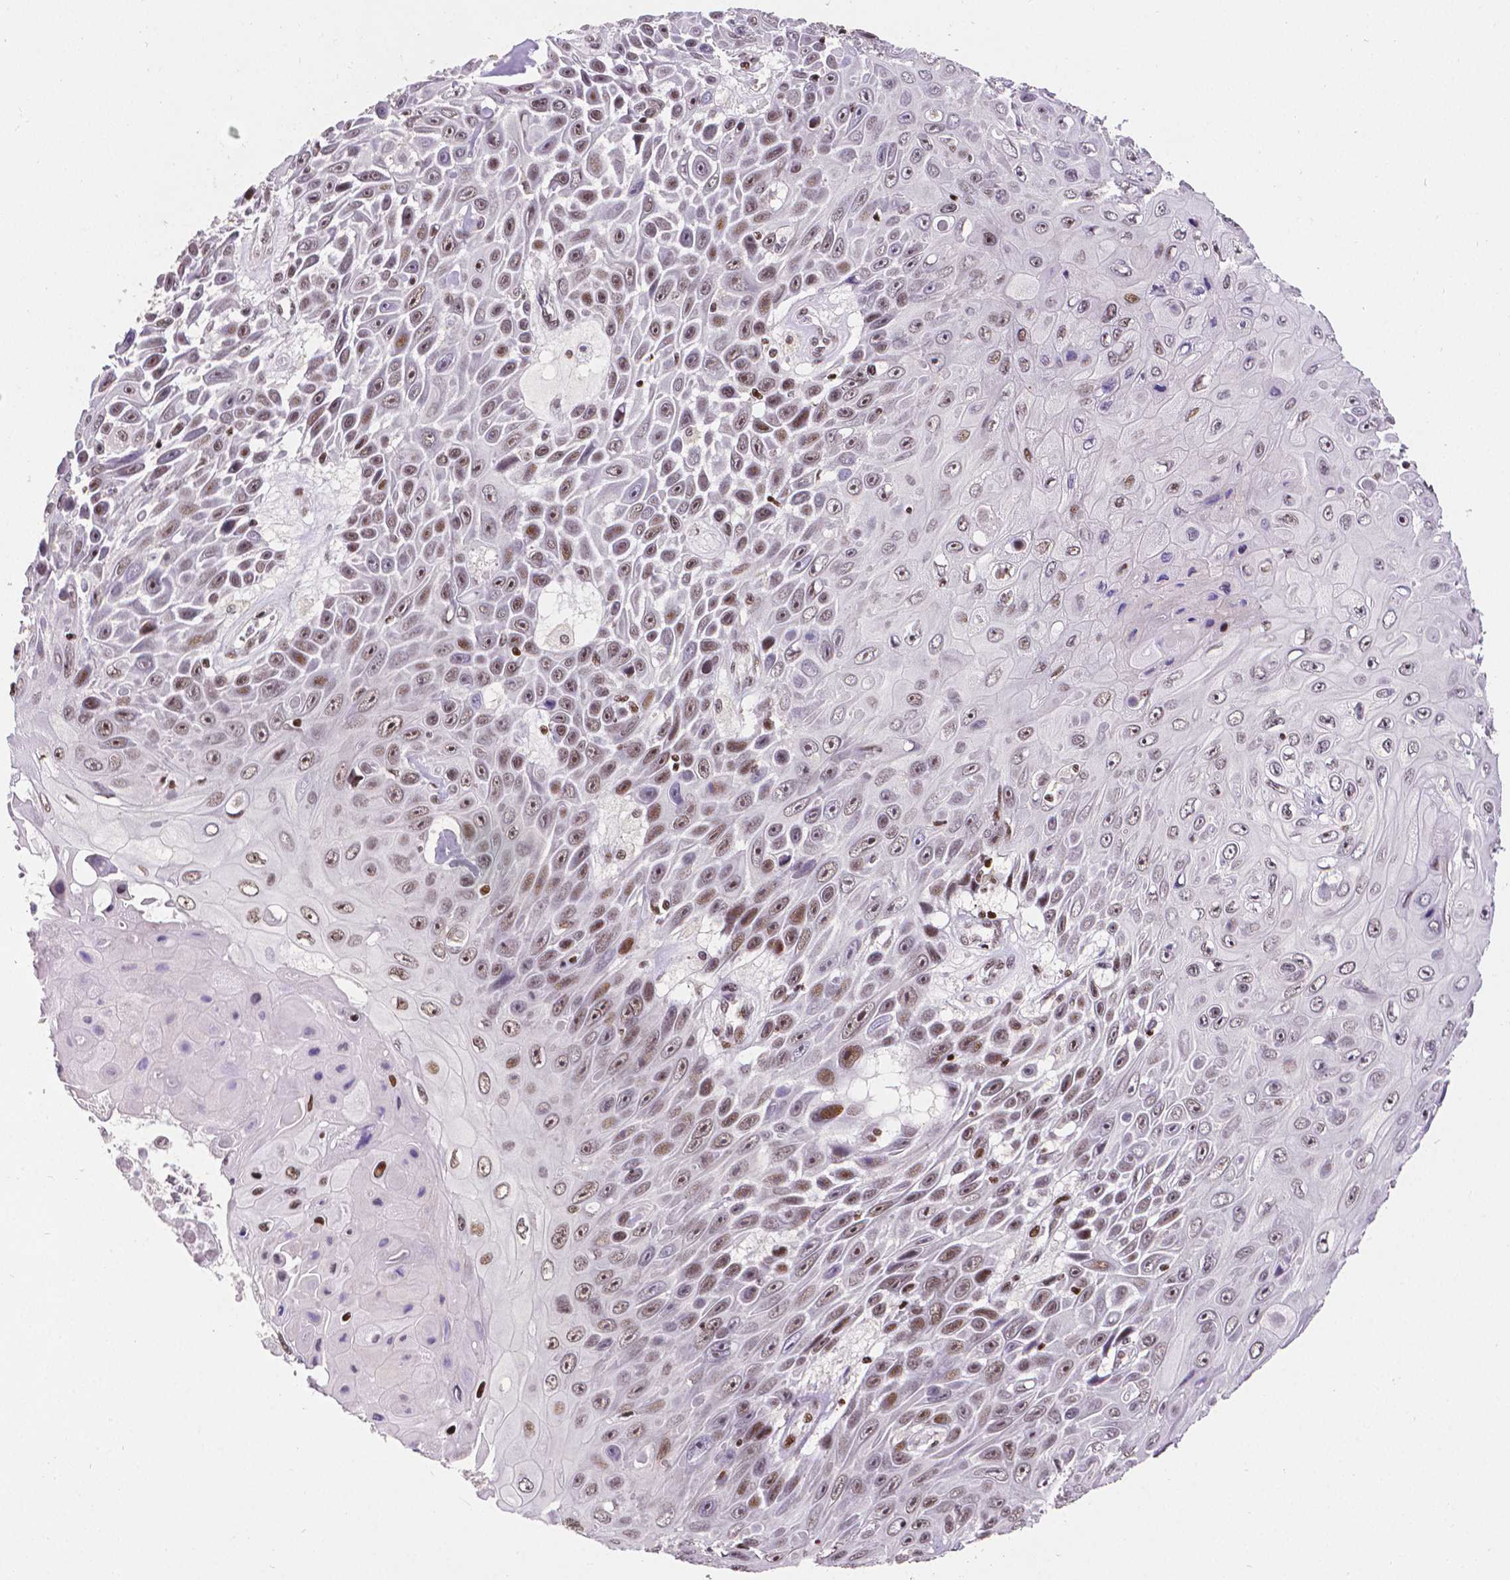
{"staining": {"intensity": "weak", "quantity": "<25%", "location": "nuclear"}, "tissue": "skin cancer", "cell_type": "Tumor cells", "image_type": "cancer", "snomed": [{"axis": "morphology", "description": "Squamous cell carcinoma, NOS"}, {"axis": "topography", "description": "Skin"}], "caption": "A high-resolution micrograph shows immunohistochemistry (IHC) staining of skin cancer, which displays no significant expression in tumor cells.", "gene": "CTCF", "patient": {"sex": "male", "age": 82}}